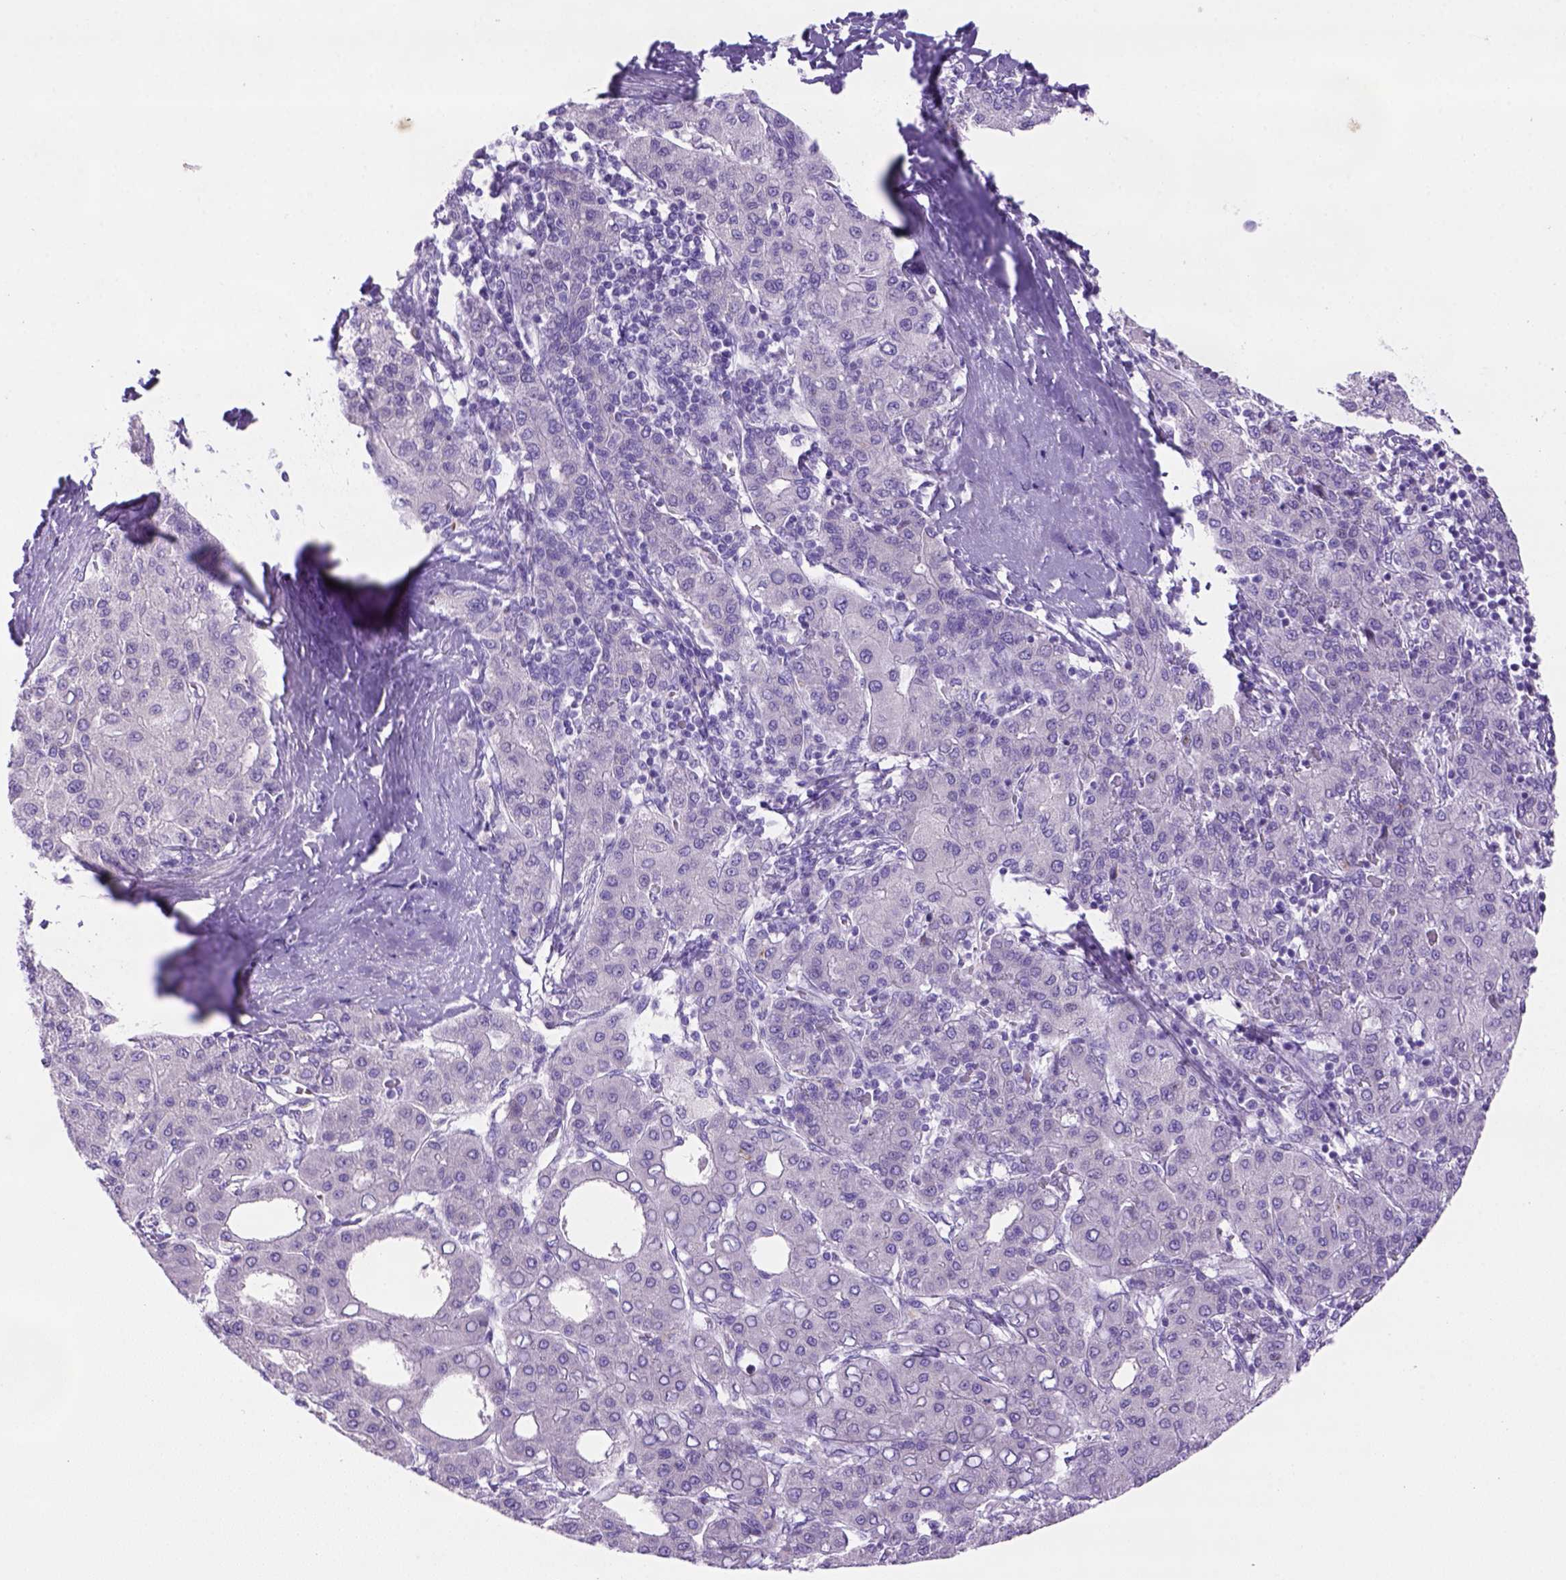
{"staining": {"intensity": "negative", "quantity": "none", "location": "none"}, "tissue": "liver cancer", "cell_type": "Tumor cells", "image_type": "cancer", "snomed": [{"axis": "morphology", "description": "Carcinoma, Hepatocellular, NOS"}, {"axis": "topography", "description": "Liver"}], "caption": "Immunohistochemistry image of neoplastic tissue: human liver cancer (hepatocellular carcinoma) stained with DAB (3,3'-diaminobenzidine) exhibits no significant protein expression in tumor cells.", "gene": "DNAH11", "patient": {"sex": "male", "age": 65}}